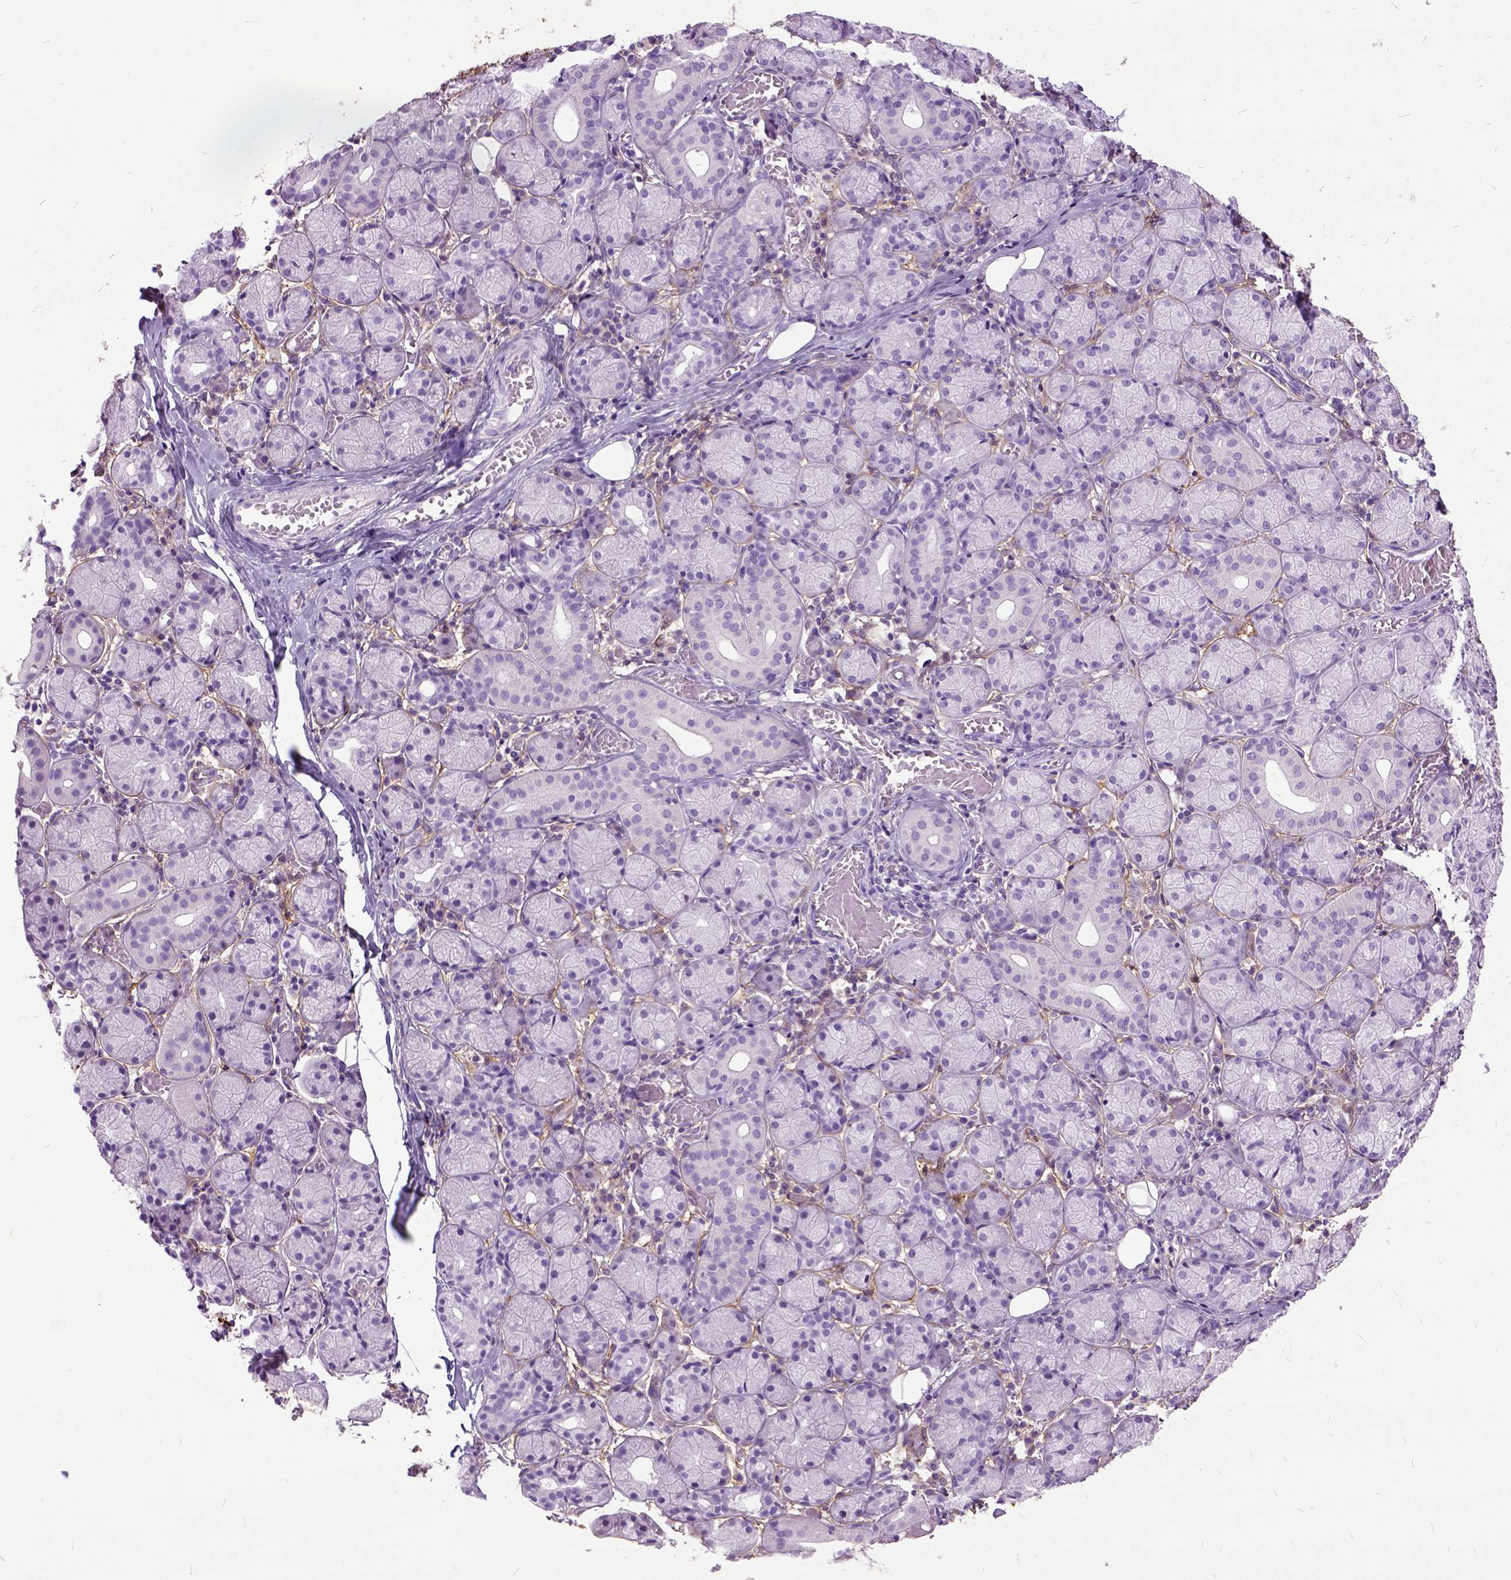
{"staining": {"intensity": "negative", "quantity": "none", "location": "none"}, "tissue": "salivary gland", "cell_type": "Glandular cells", "image_type": "normal", "snomed": [{"axis": "morphology", "description": "Normal tissue, NOS"}, {"axis": "topography", "description": "Salivary gland"}, {"axis": "topography", "description": "Peripheral nerve tissue"}], "caption": "High power microscopy micrograph of an immunohistochemistry micrograph of unremarkable salivary gland, revealing no significant positivity in glandular cells.", "gene": "MME", "patient": {"sex": "female", "age": 24}}